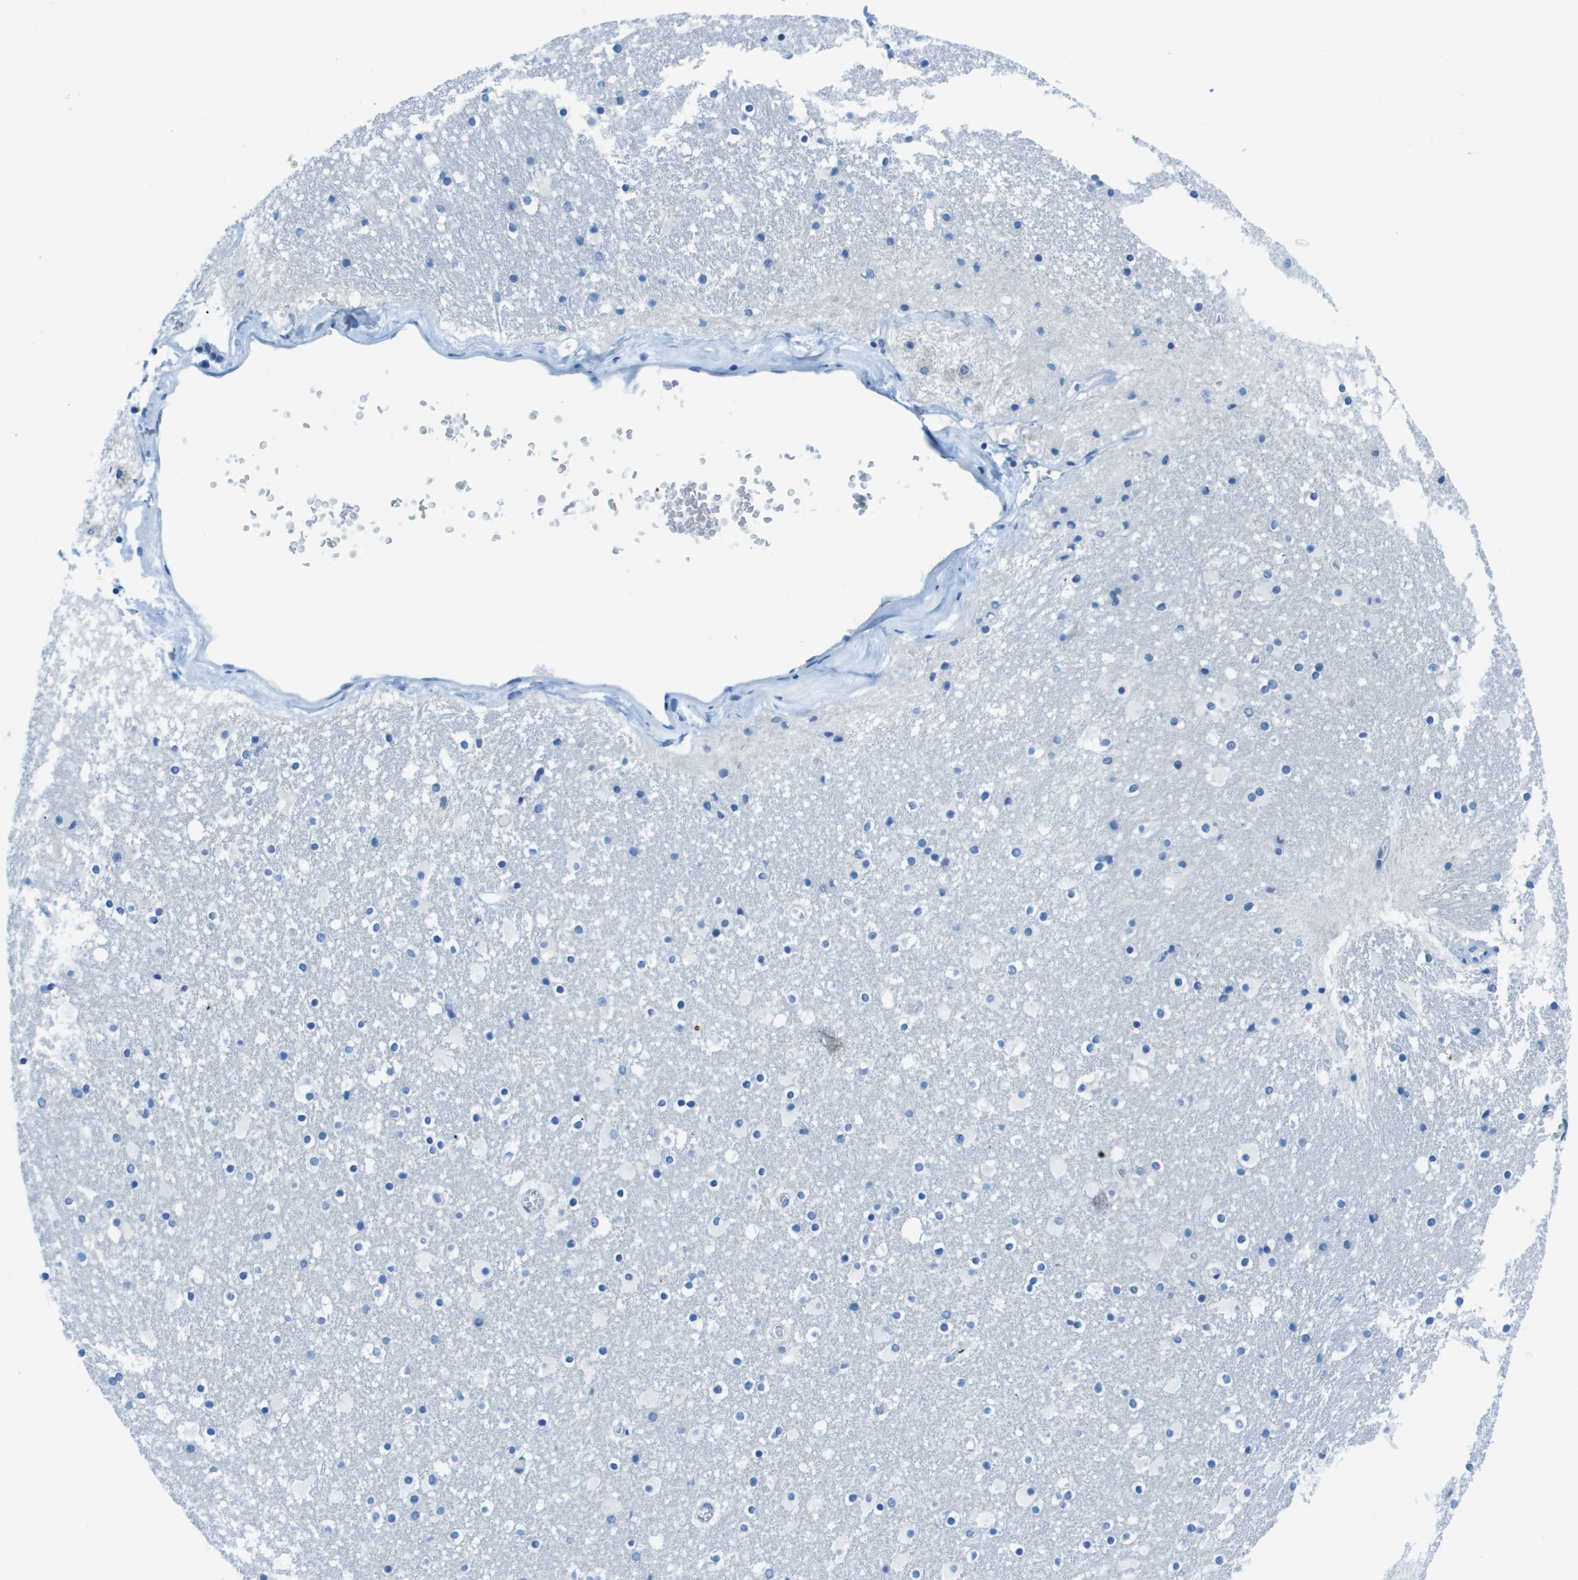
{"staining": {"intensity": "negative", "quantity": "none", "location": "none"}, "tissue": "caudate", "cell_type": "Glial cells", "image_type": "normal", "snomed": [{"axis": "morphology", "description": "Normal tissue, NOS"}, {"axis": "topography", "description": "Lateral ventricle wall"}], "caption": "The micrograph reveals no significant expression in glial cells of caudate. (DAB (3,3'-diaminobenzidine) immunohistochemistry visualized using brightfield microscopy, high magnification).", "gene": "STIP1", "patient": {"sex": "male", "age": 45}}